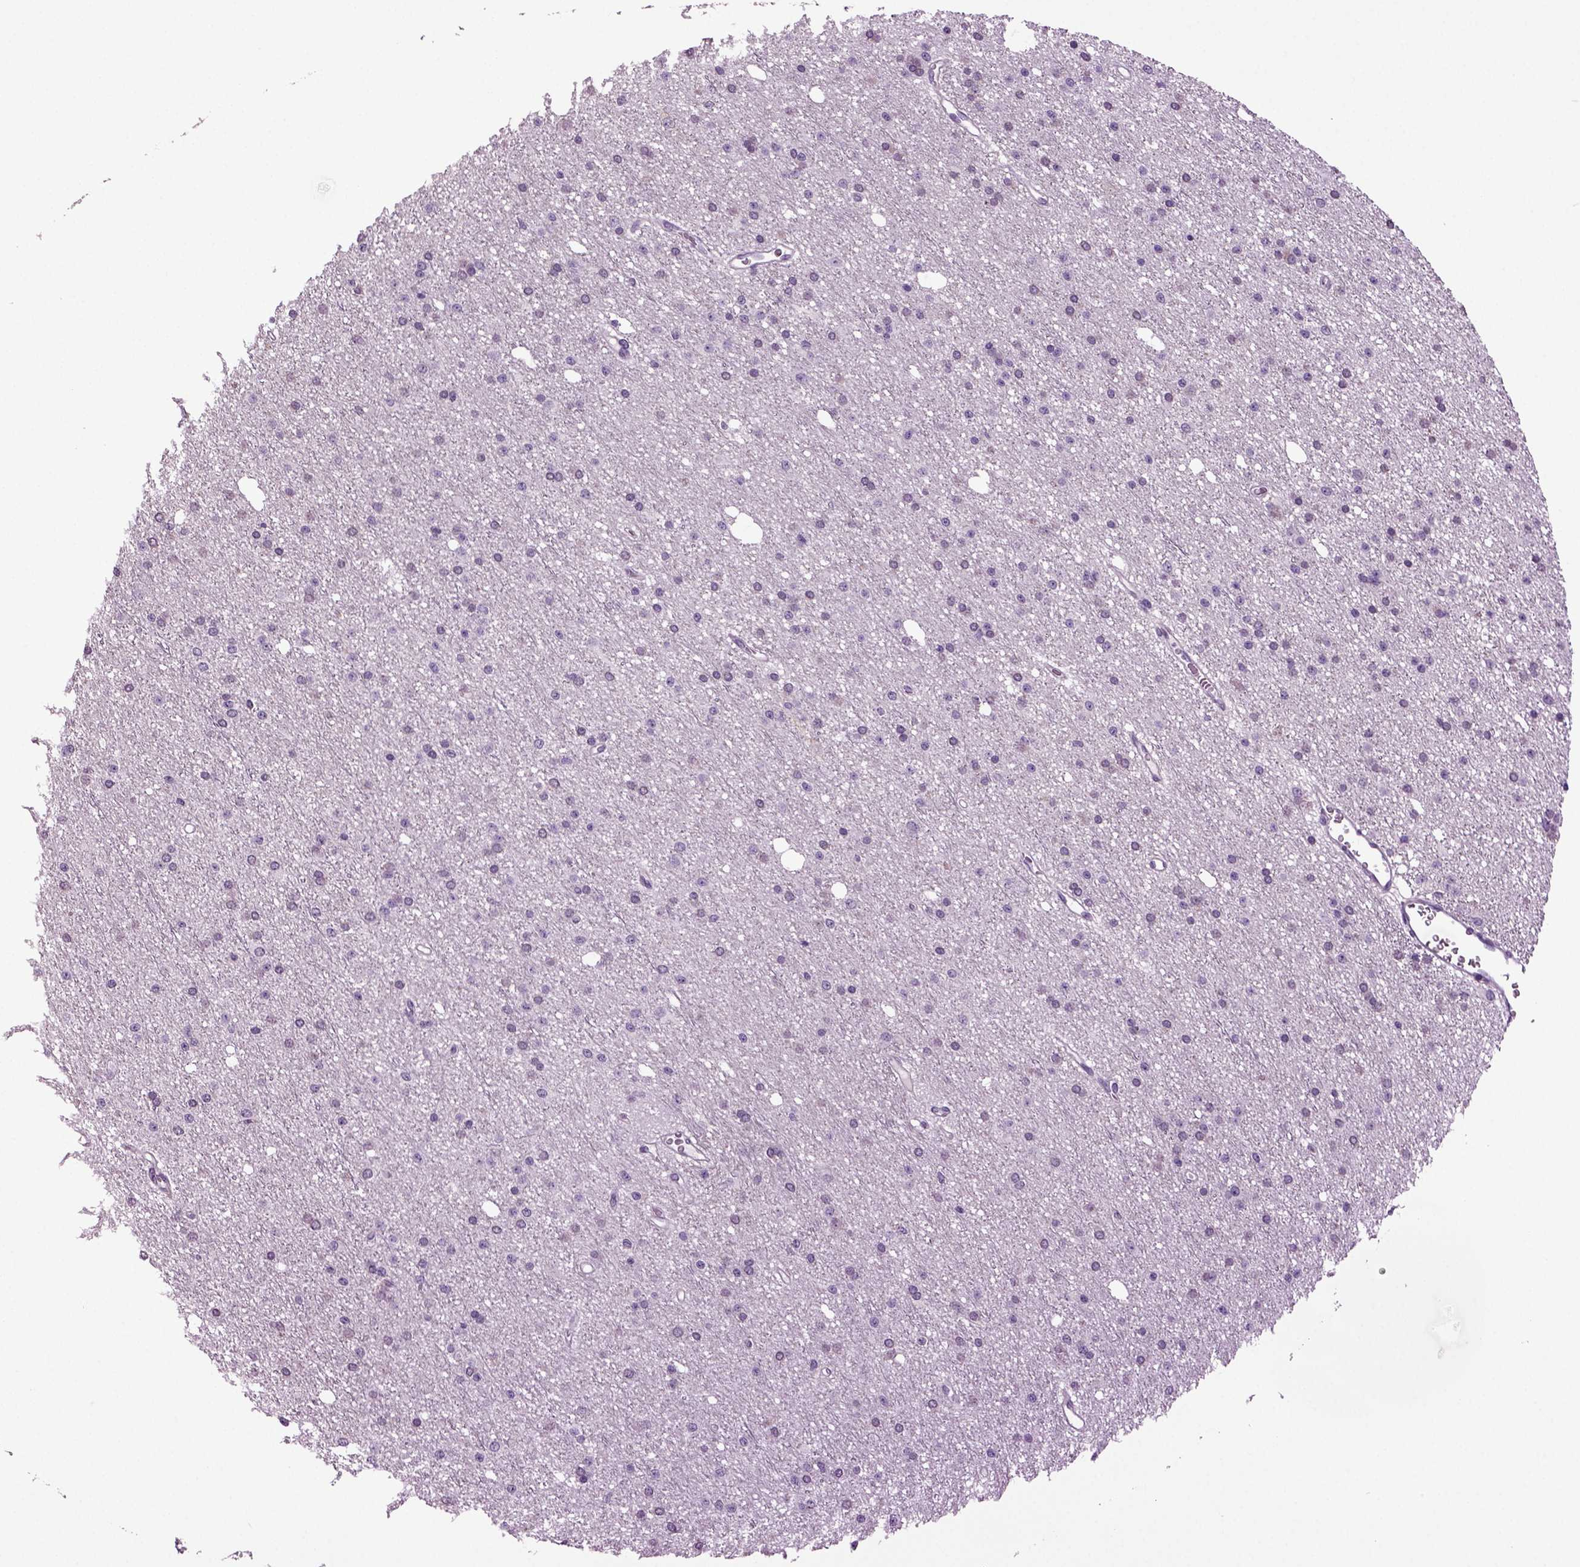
{"staining": {"intensity": "negative", "quantity": "none", "location": "none"}, "tissue": "glioma", "cell_type": "Tumor cells", "image_type": "cancer", "snomed": [{"axis": "morphology", "description": "Glioma, malignant, Low grade"}, {"axis": "topography", "description": "Brain"}], "caption": "Histopathology image shows no significant protein positivity in tumor cells of glioma.", "gene": "PLCH2", "patient": {"sex": "male", "age": 27}}